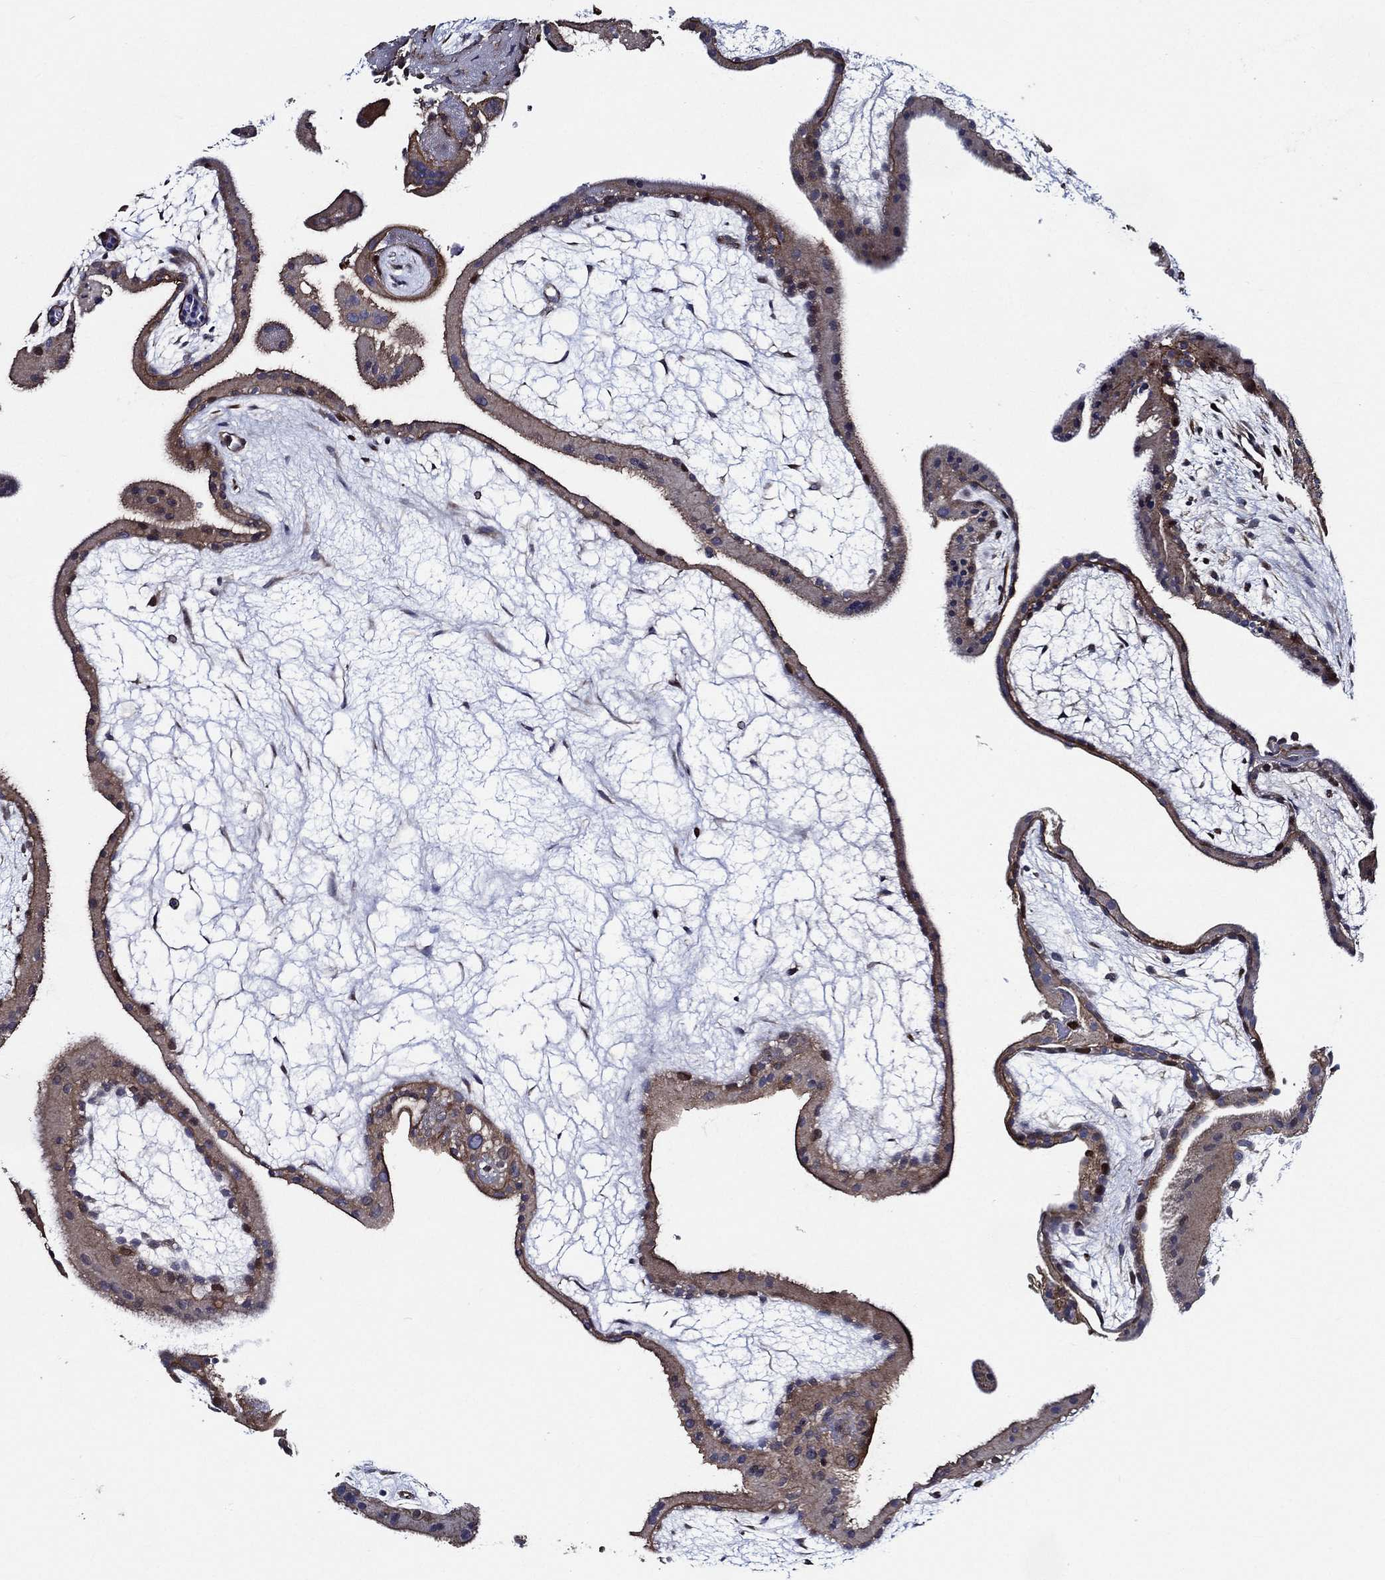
{"staining": {"intensity": "weak", "quantity": ">75%", "location": "cytoplasmic/membranous"}, "tissue": "placenta", "cell_type": "Decidual cells", "image_type": "normal", "snomed": [{"axis": "morphology", "description": "Normal tissue, NOS"}, {"axis": "topography", "description": "Placenta"}], "caption": "Immunohistochemistry (IHC) of normal placenta exhibits low levels of weak cytoplasmic/membranous positivity in approximately >75% of decidual cells.", "gene": "KIF20B", "patient": {"sex": "female", "age": 19}}